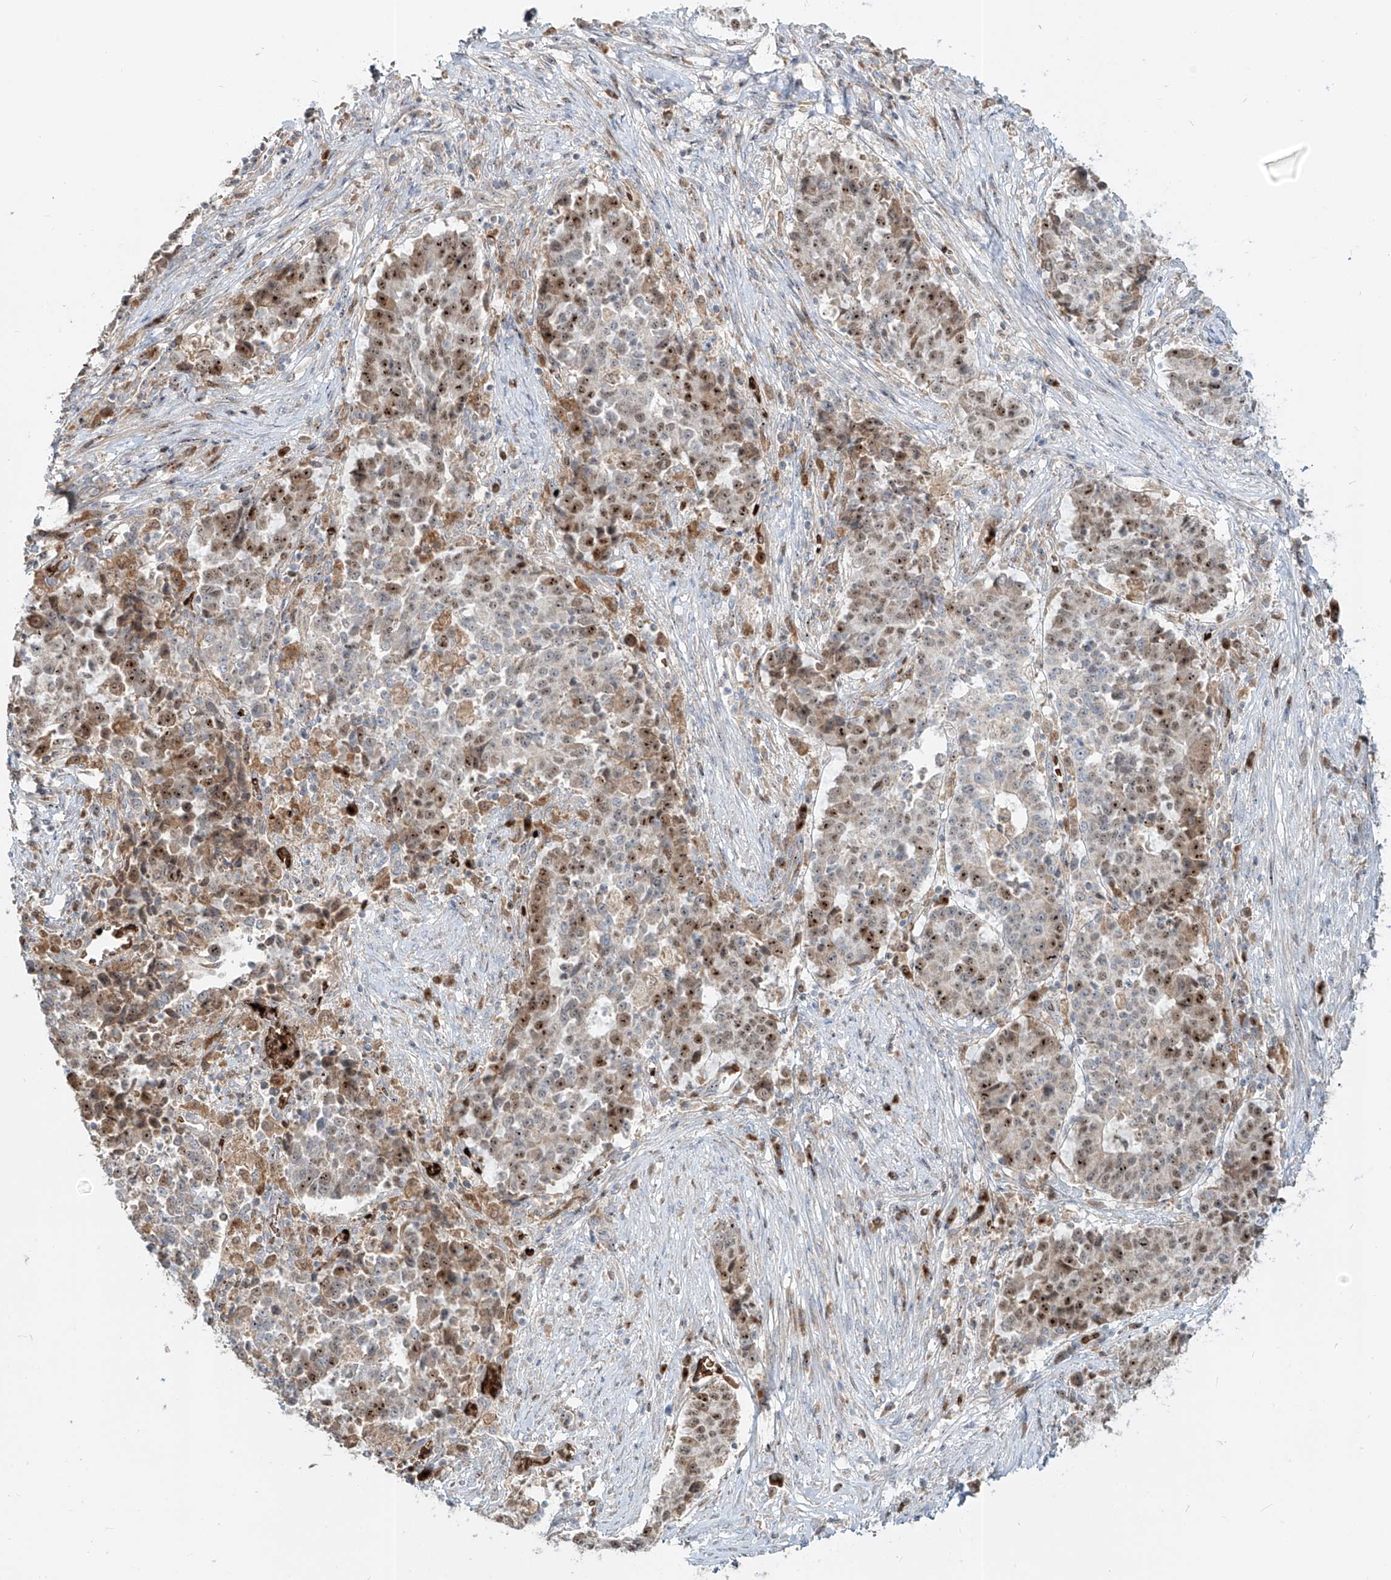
{"staining": {"intensity": "moderate", "quantity": ">75%", "location": "cytoplasmic/membranous,nuclear"}, "tissue": "stomach cancer", "cell_type": "Tumor cells", "image_type": "cancer", "snomed": [{"axis": "morphology", "description": "Adenocarcinoma, NOS"}, {"axis": "topography", "description": "Stomach"}], "caption": "IHC staining of stomach cancer (adenocarcinoma), which demonstrates medium levels of moderate cytoplasmic/membranous and nuclear expression in approximately >75% of tumor cells indicating moderate cytoplasmic/membranous and nuclear protein expression. The staining was performed using DAB (3,3'-diaminobenzidine) (brown) for protein detection and nuclei were counterstained in hematoxylin (blue).", "gene": "FGD2", "patient": {"sex": "male", "age": 59}}